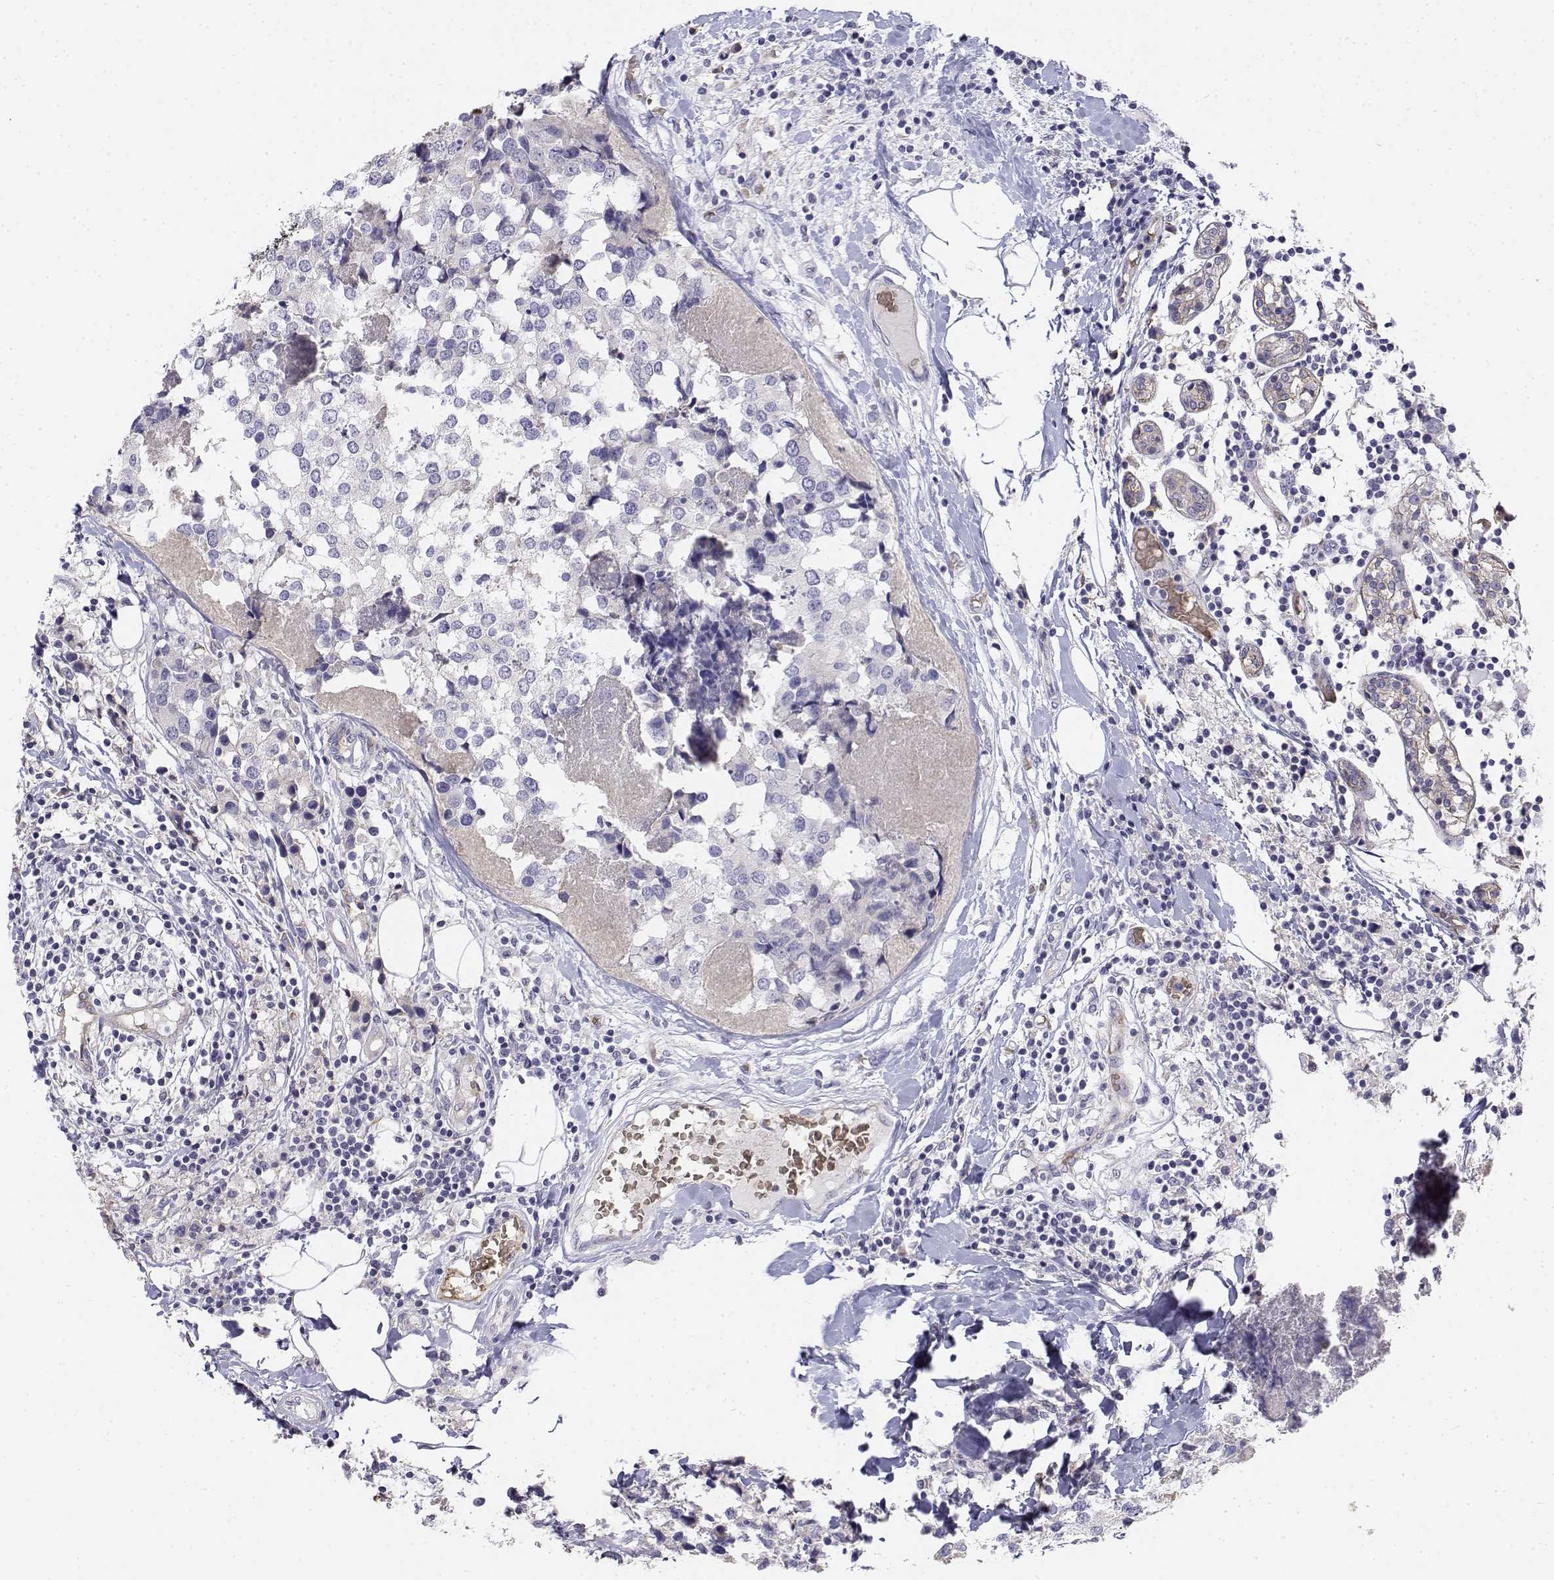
{"staining": {"intensity": "negative", "quantity": "none", "location": "none"}, "tissue": "breast cancer", "cell_type": "Tumor cells", "image_type": "cancer", "snomed": [{"axis": "morphology", "description": "Lobular carcinoma"}, {"axis": "topography", "description": "Breast"}], "caption": "Immunohistochemistry (IHC) micrograph of human breast cancer stained for a protein (brown), which exhibits no staining in tumor cells.", "gene": "CADM1", "patient": {"sex": "female", "age": 59}}